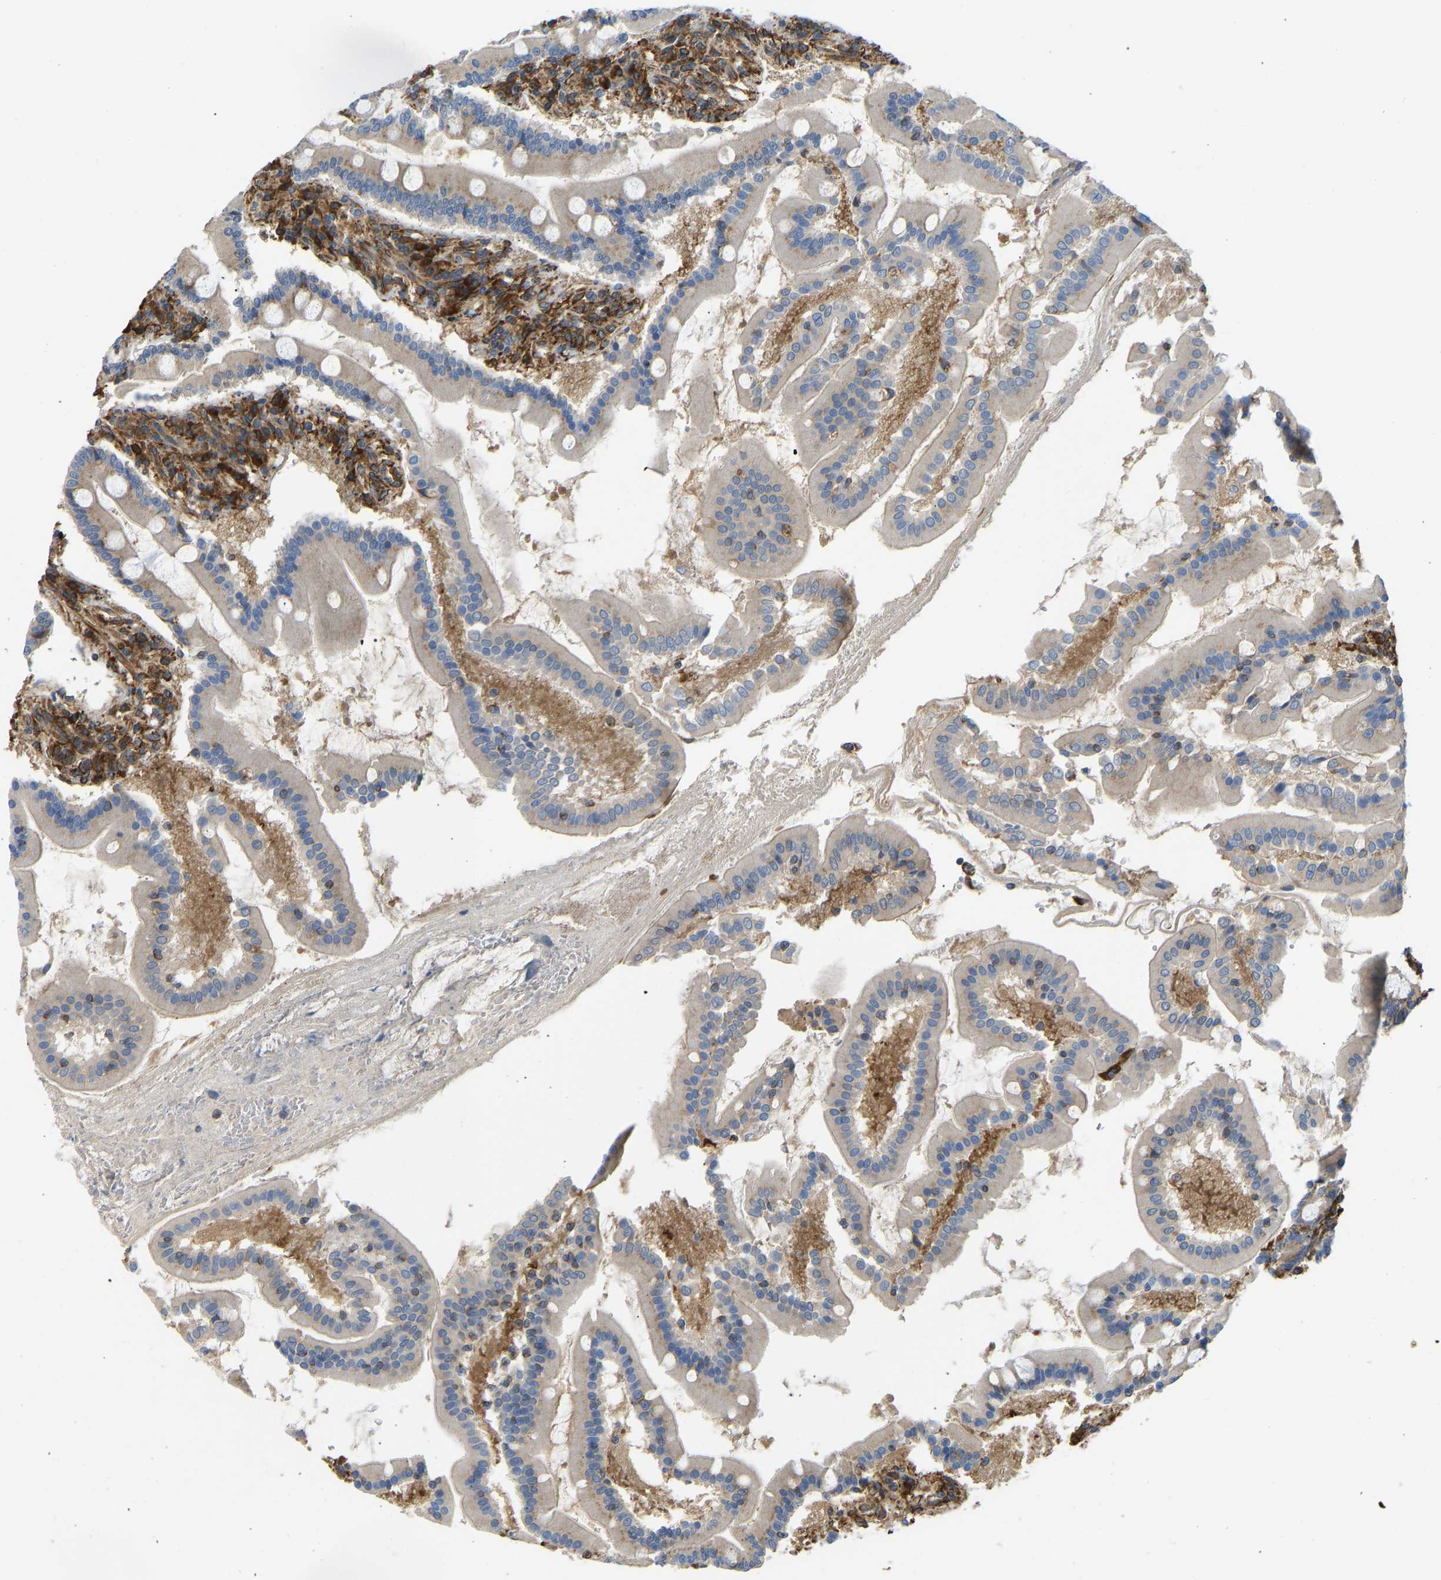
{"staining": {"intensity": "weak", "quantity": ">75%", "location": "cytoplasmic/membranous"}, "tissue": "duodenum", "cell_type": "Glandular cells", "image_type": "normal", "snomed": [{"axis": "morphology", "description": "Normal tissue, NOS"}, {"axis": "topography", "description": "Duodenum"}], "caption": "IHC of benign human duodenum displays low levels of weak cytoplasmic/membranous staining in approximately >75% of glandular cells.", "gene": "BEX3", "patient": {"sex": "male", "age": 50}}